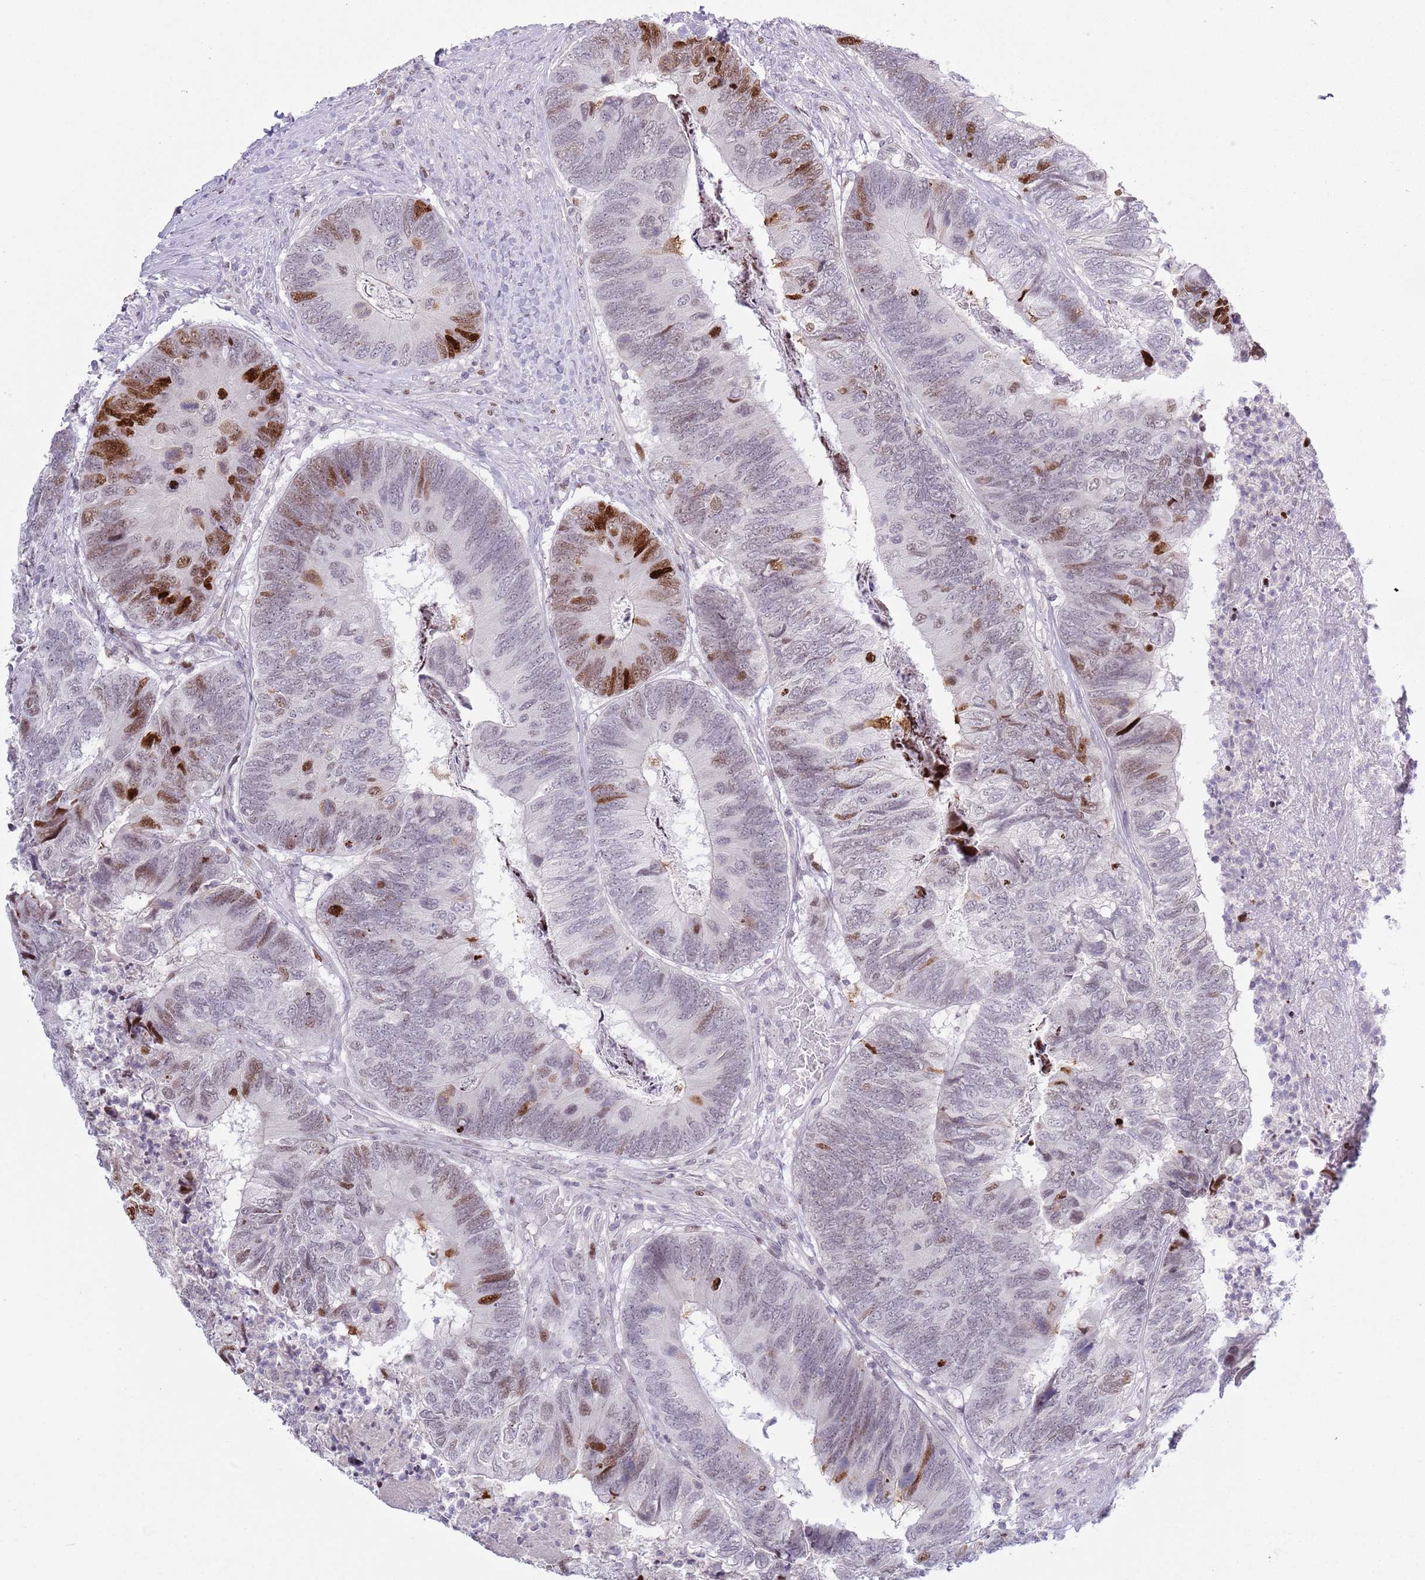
{"staining": {"intensity": "strong", "quantity": "<25%", "location": "nuclear"}, "tissue": "colorectal cancer", "cell_type": "Tumor cells", "image_type": "cancer", "snomed": [{"axis": "morphology", "description": "Adenocarcinoma, NOS"}, {"axis": "topography", "description": "Colon"}], "caption": "Approximately <25% of tumor cells in human colorectal cancer (adenocarcinoma) demonstrate strong nuclear protein positivity as visualized by brown immunohistochemical staining.", "gene": "MFSD10", "patient": {"sex": "female", "age": 67}}